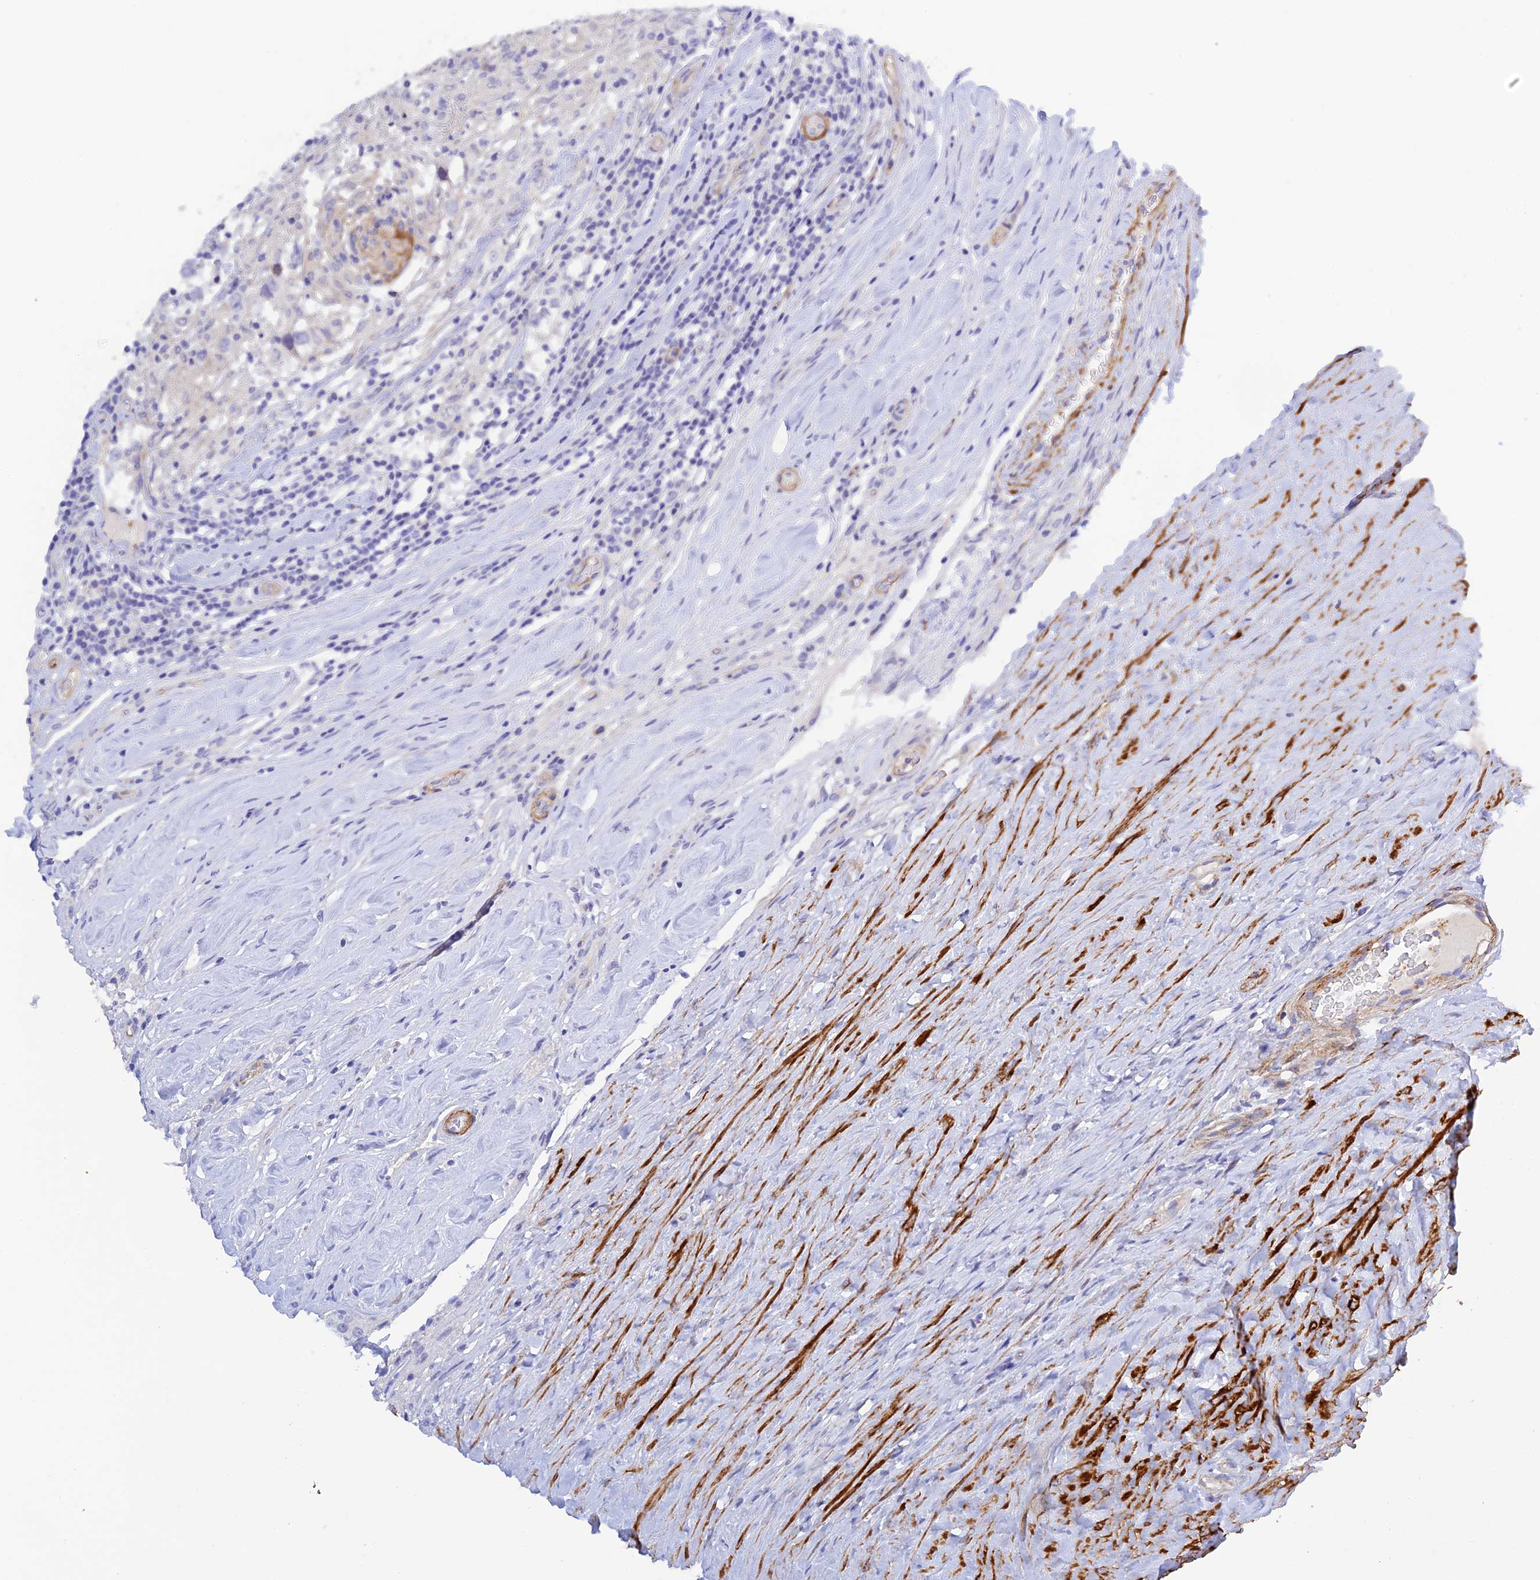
{"staining": {"intensity": "negative", "quantity": "none", "location": "none"}, "tissue": "testis cancer", "cell_type": "Tumor cells", "image_type": "cancer", "snomed": [{"axis": "morphology", "description": "Seminoma, NOS"}, {"axis": "topography", "description": "Testis"}], "caption": "Tumor cells are negative for brown protein staining in testis cancer.", "gene": "ZDHHC16", "patient": {"sex": "male", "age": 46}}